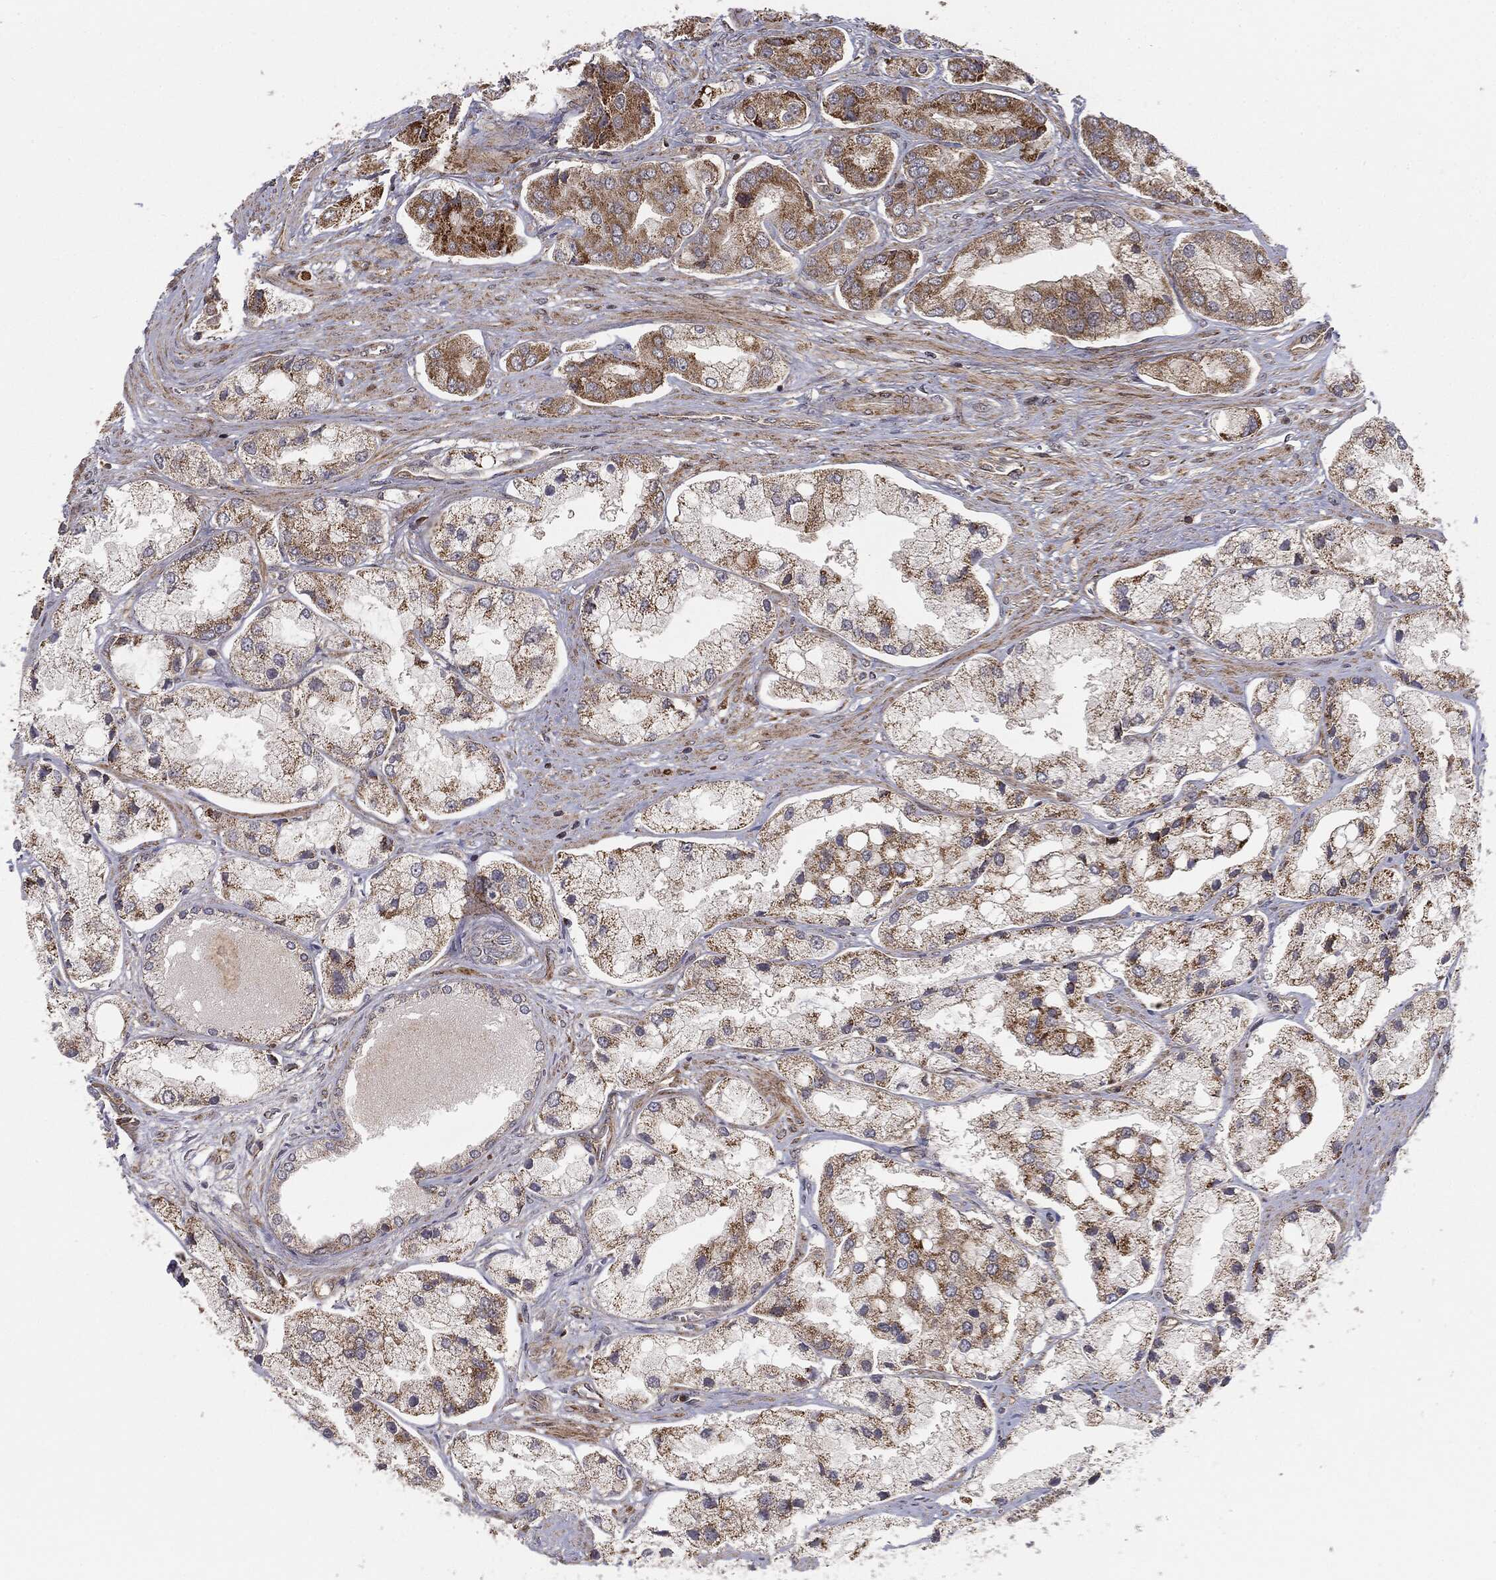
{"staining": {"intensity": "moderate", "quantity": "<25%", "location": "cytoplasmic/membranous"}, "tissue": "prostate cancer", "cell_type": "Tumor cells", "image_type": "cancer", "snomed": [{"axis": "morphology", "description": "Adenocarcinoma, Low grade"}, {"axis": "topography", "description": "Prostate"}], "caption": "Moderate cytoplasmic/membranous expression is identified in approximately <25% of tumor cells in prostate cancer (low-grade adenocarcinoma).", "gene": "MTOR", "patient": {"sex": "male", "age": 69}}